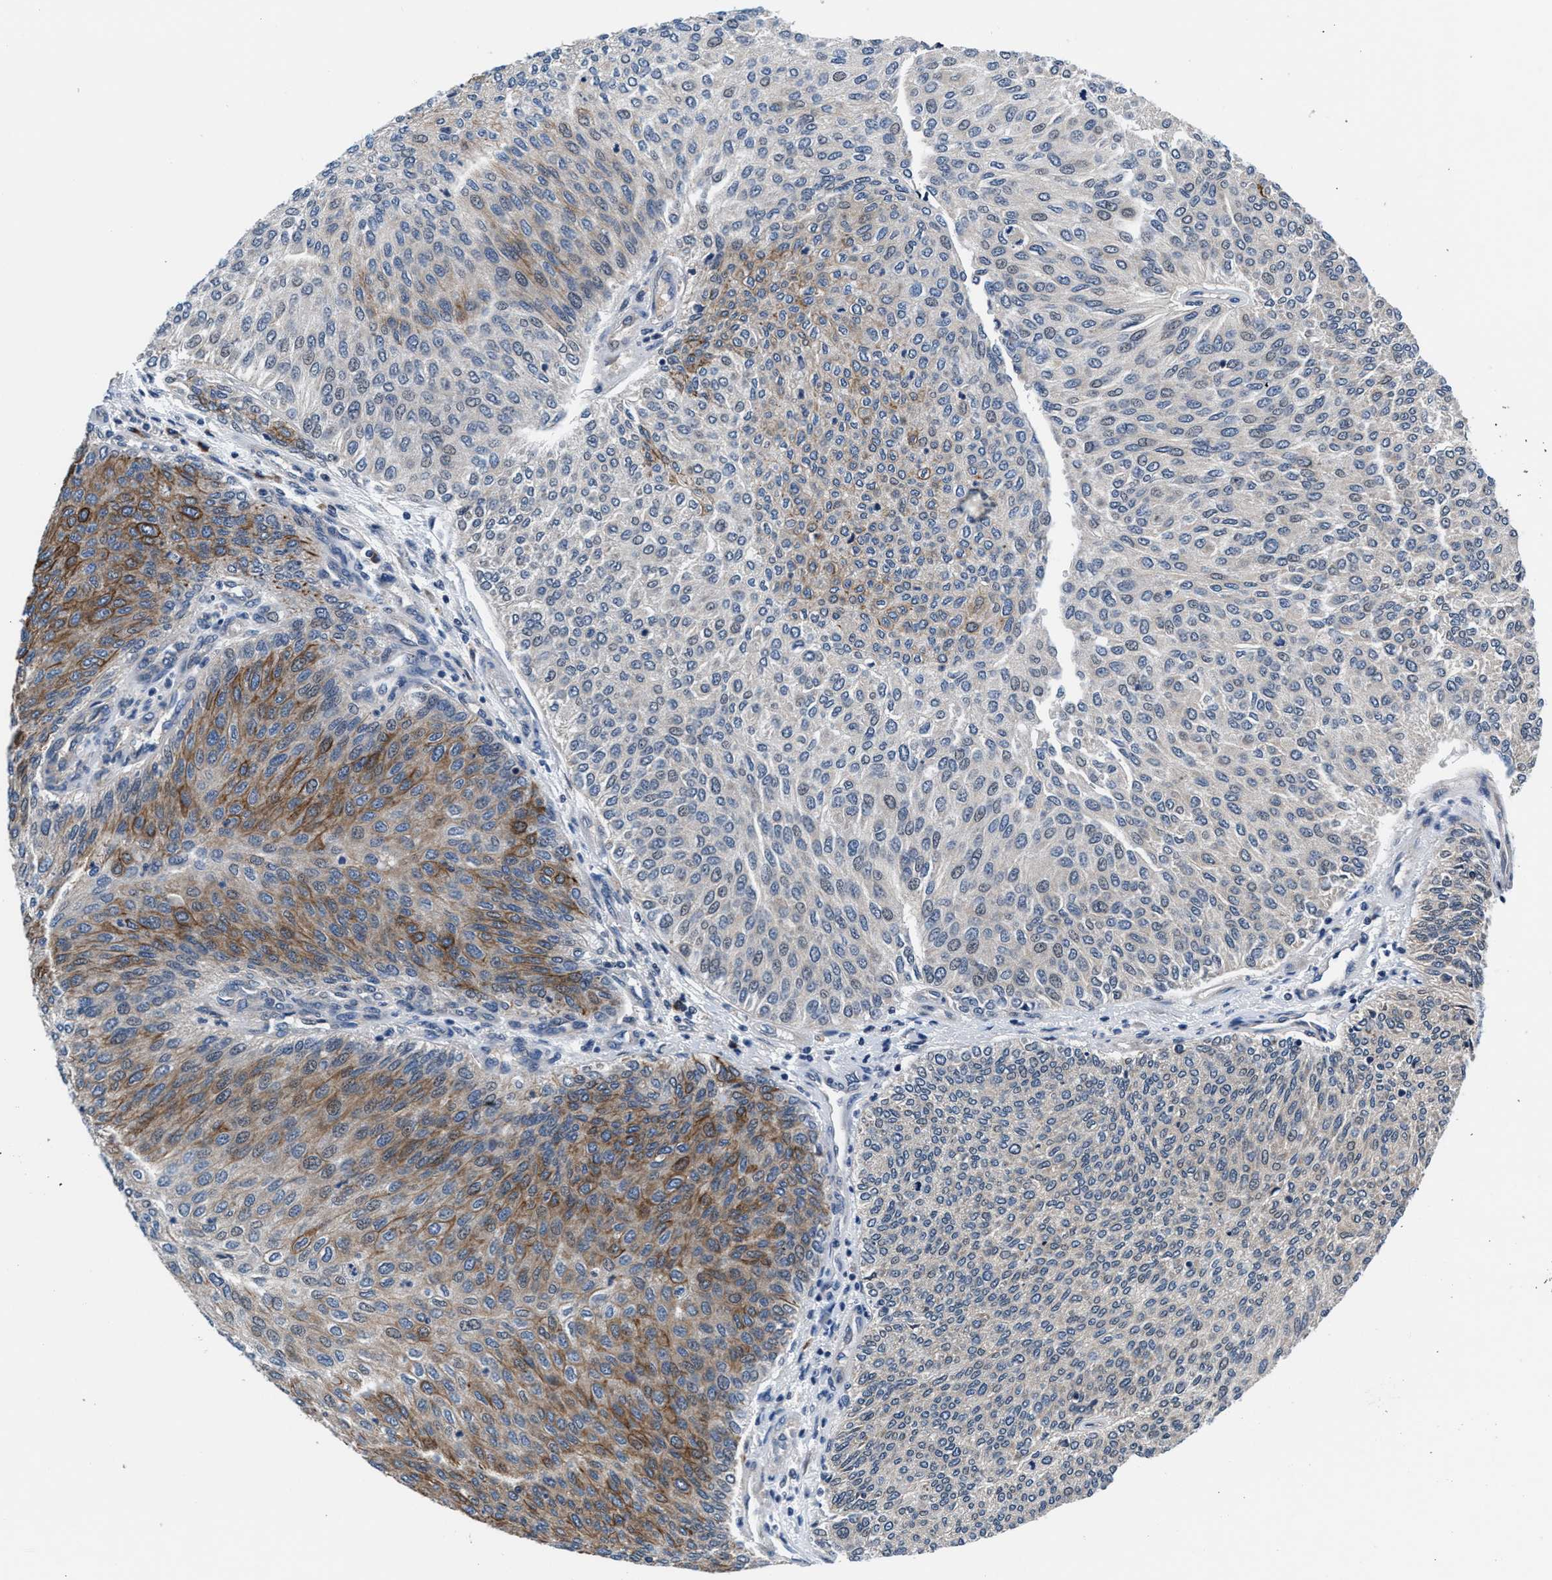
{"staining": {"intensity": "moderate", "quantity": "<25%", "location": "cytoplasmic/membranous"}, "tissue": "urothelial cancer", "cell_type": "Tumor cells", "image_type": "cancer", "snomed": [{"axis": "morphology", "description": "Urothelial carcinoma, Low grade"}, {"axis": "topography", "description": "Urinary bladder"}], "caption": "A histopathology image of human urothelial cancer stained for a protein shows moderate cytoplasmic/membranous brown staining in tumor cells.", "gene": "PRPSAP2", "patient": {"sex": "female", "age": 79}}